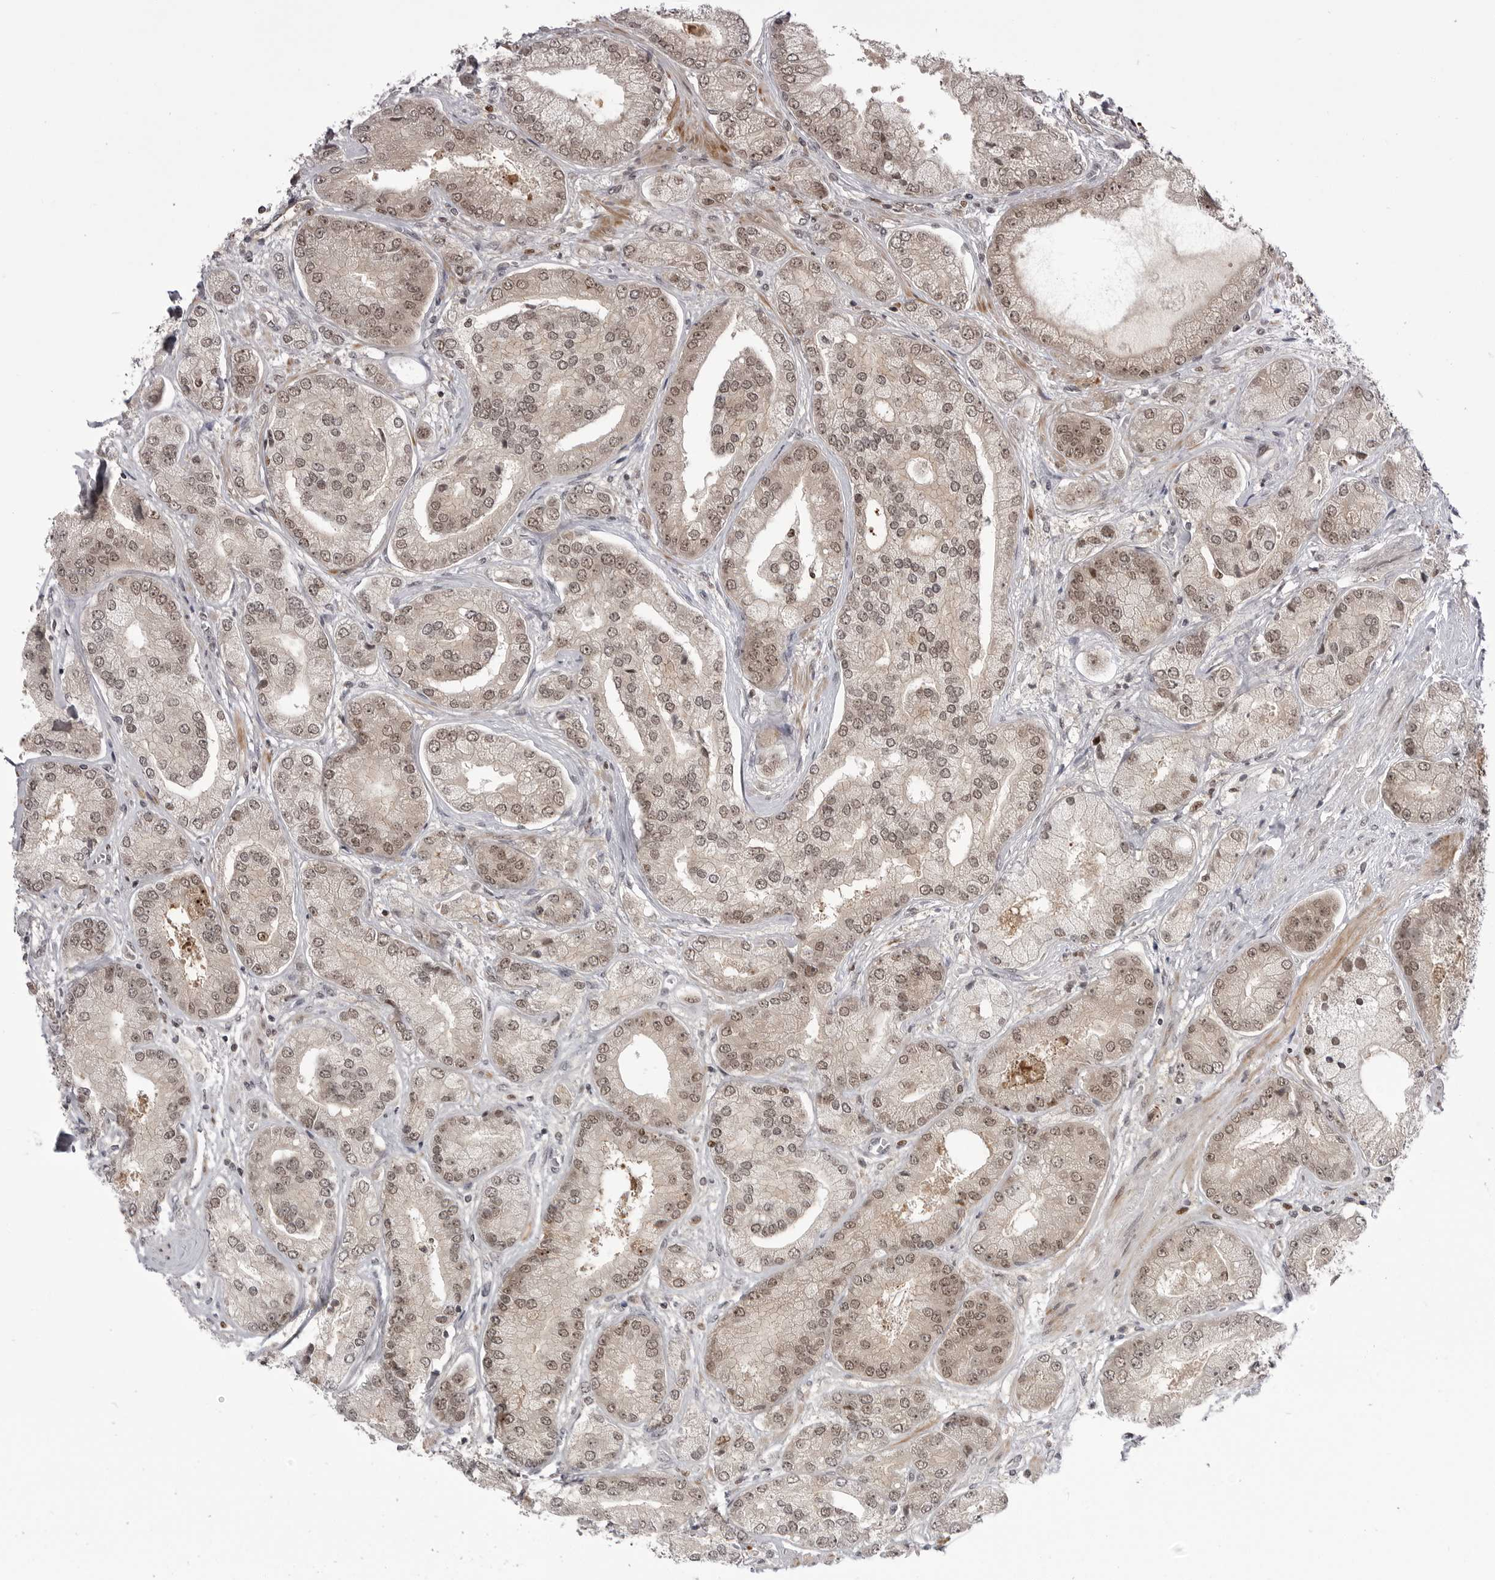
{"staining": {"intensity": "weak", "quantity": ">75%", "location": "nuclear"}, "tissue": "prostate cancer", "cell_type": "Tumor cells", "image_type": "cancer", "snomed": [{"axis": "morphology", "description": "Adenocarcinoma, High grade"}, {"axis": "topography", "description": "Prostate"}], "caption": "High-magnification brightfield microscopy of prostate cancer stained with DAB (brown) and counterstained with hematoxylin (blue). tumor cells exhibit weak nuclear staining is seen in approximately>75% of cells. (DAB (3,3'-diaminobenzidine) IHC with brightfield microscopy, high magnification).", "gene": "PTK2B", "patient": {"sex": "male", "age": 58}}